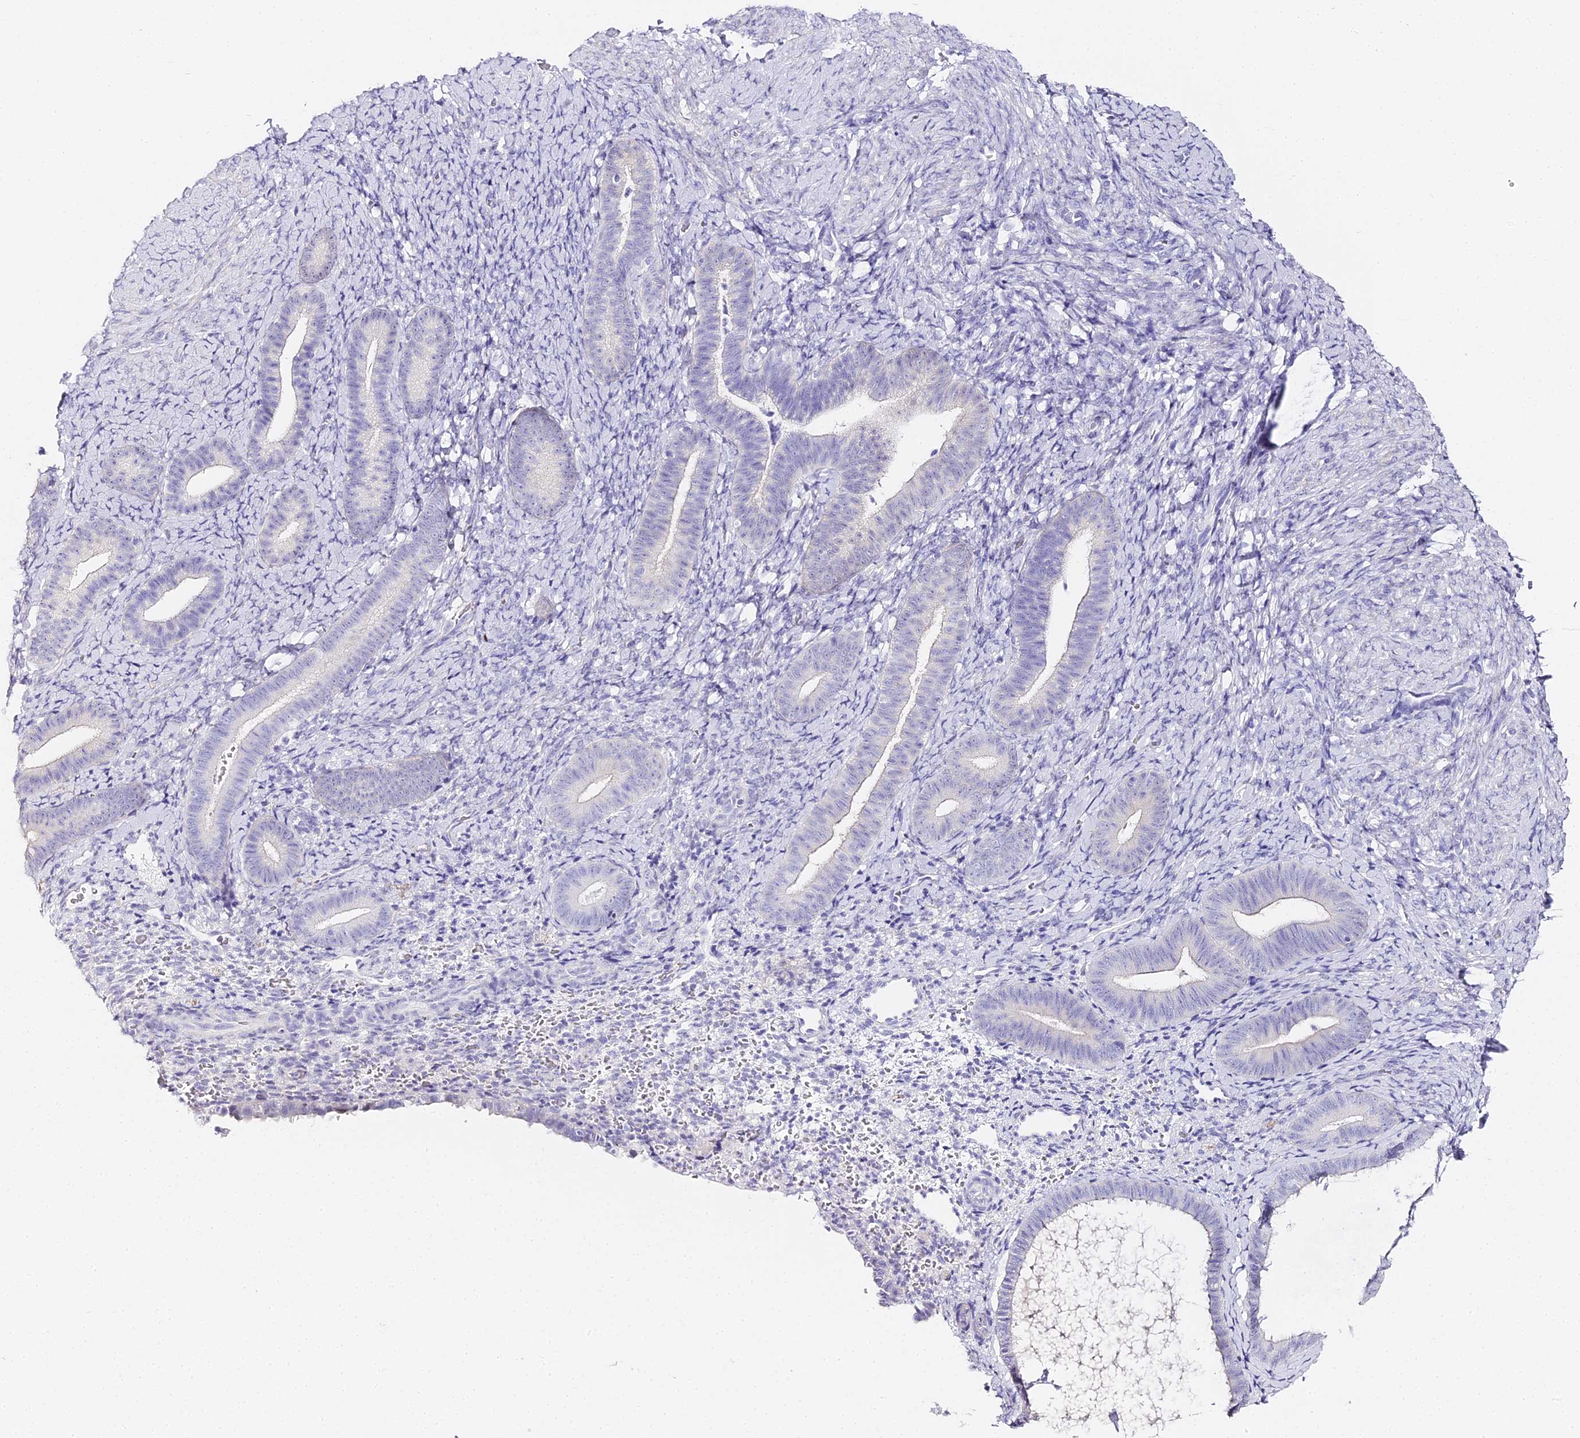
{"staining": {"intensity": "negative", "quantity": "none", "location": "none"}, "tissue": "endometrium", "cell_type": "Cells in endometrial stroma", "image_type": "normal", "snomed": [{"axis": "morphology", "description": "Normal tissue, NOS"}, {"axis": "topography", "description": "Endometrium"}], "caption": "Immunohistochemistry (IHC) image of unremarkable endometrium: endometrium stained with DAB demonstrates no significant protein staining in cells in endometrial stroma.", "gene": "ABHD14A", "patient": {"sex": "female", "age": 65}}